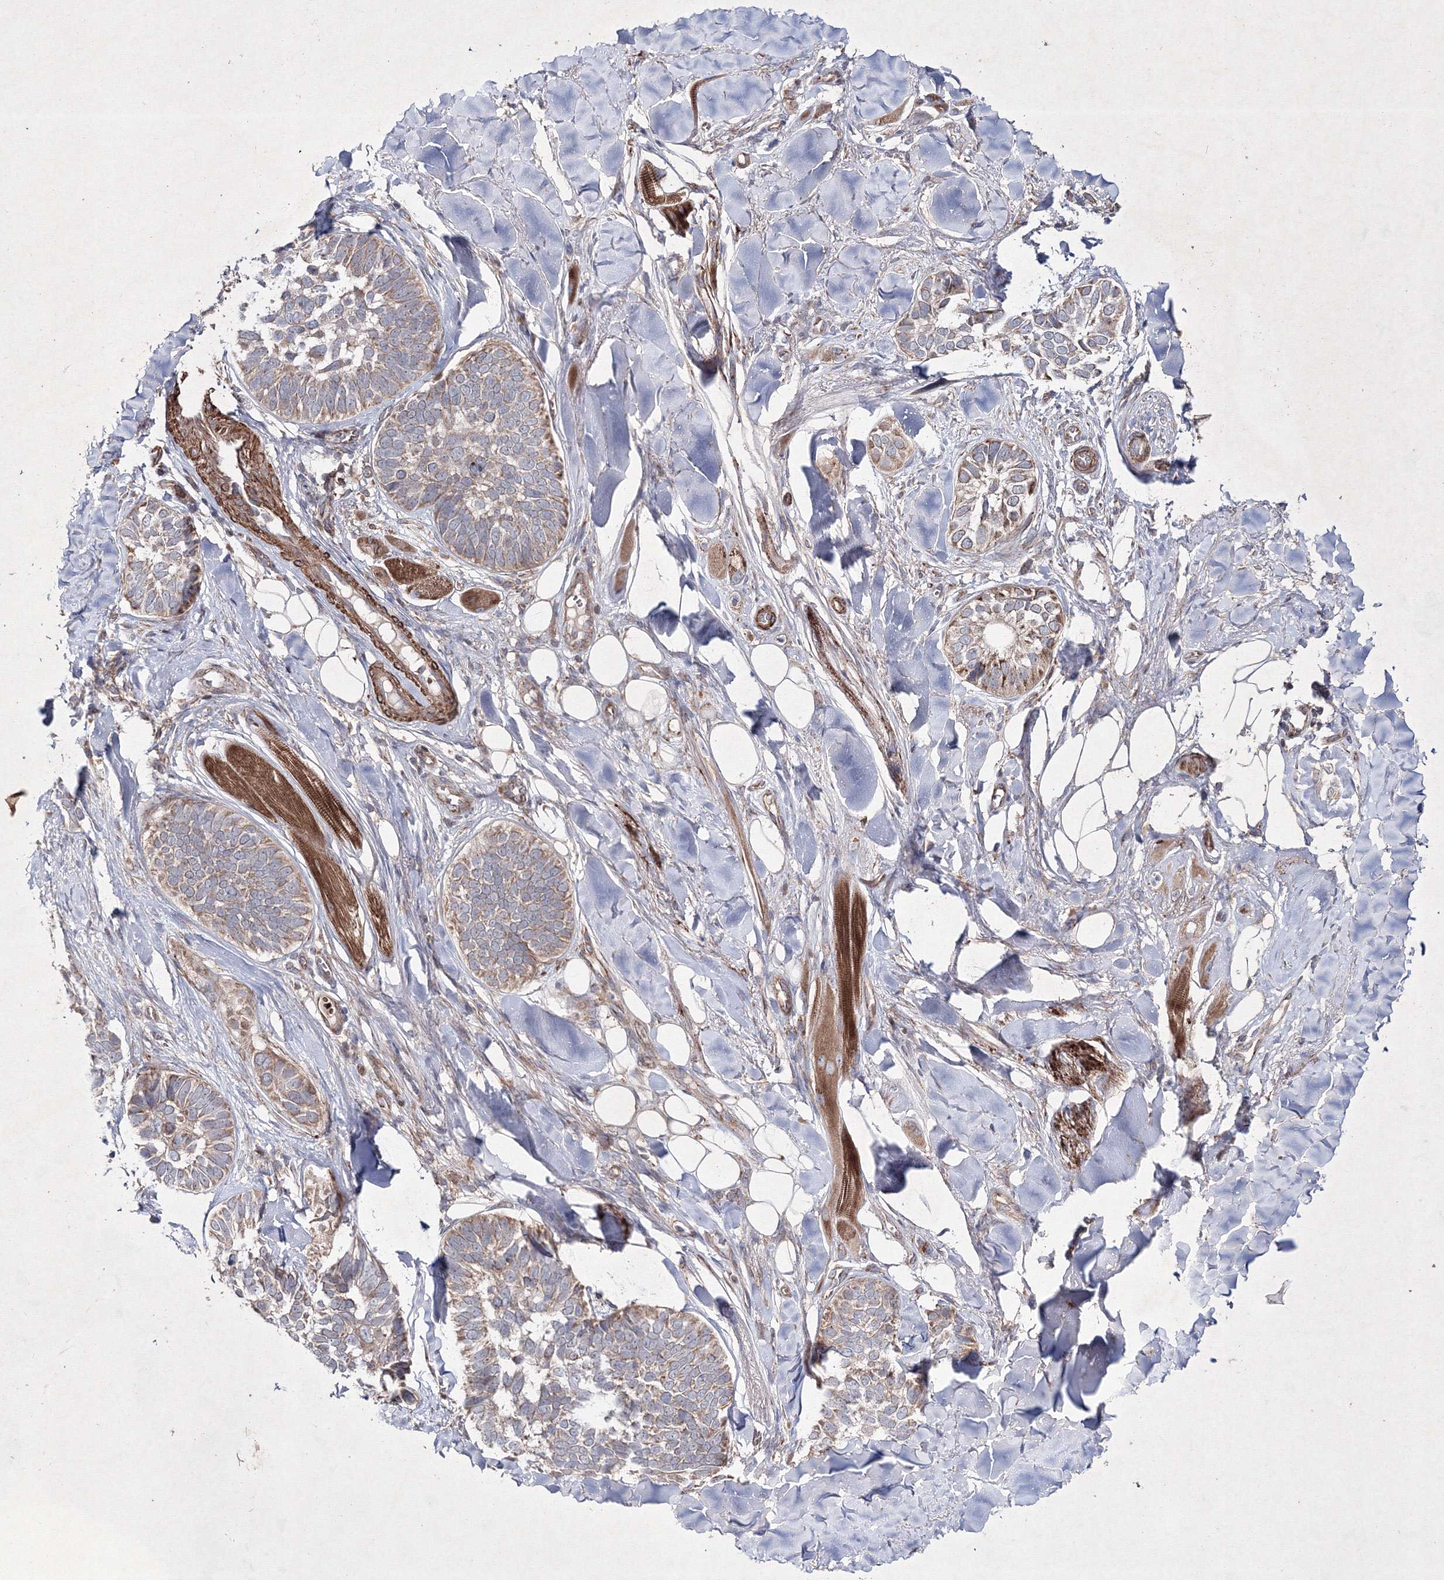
{"staining": {"intensity": "moderate", "quantity": ">75%", "location": "cytoplasmic/membranous"}, "tissue": "skin cancer", "cell_type": "Tumor cells", "image_type": "cancer", "snomed": [{"axis": "morphology", "description": "Basal cell carcinoma"}, {"axis": "topography", "description": "Skin"}], "caption": "Protein staining shows moderate cytoplasmic/membranous staining in approximately >75% of tumor cells in skin cancer (basal cell carcinoma).", "gene": "GFM1", "patient": {"sex": "male", "age": 62}}